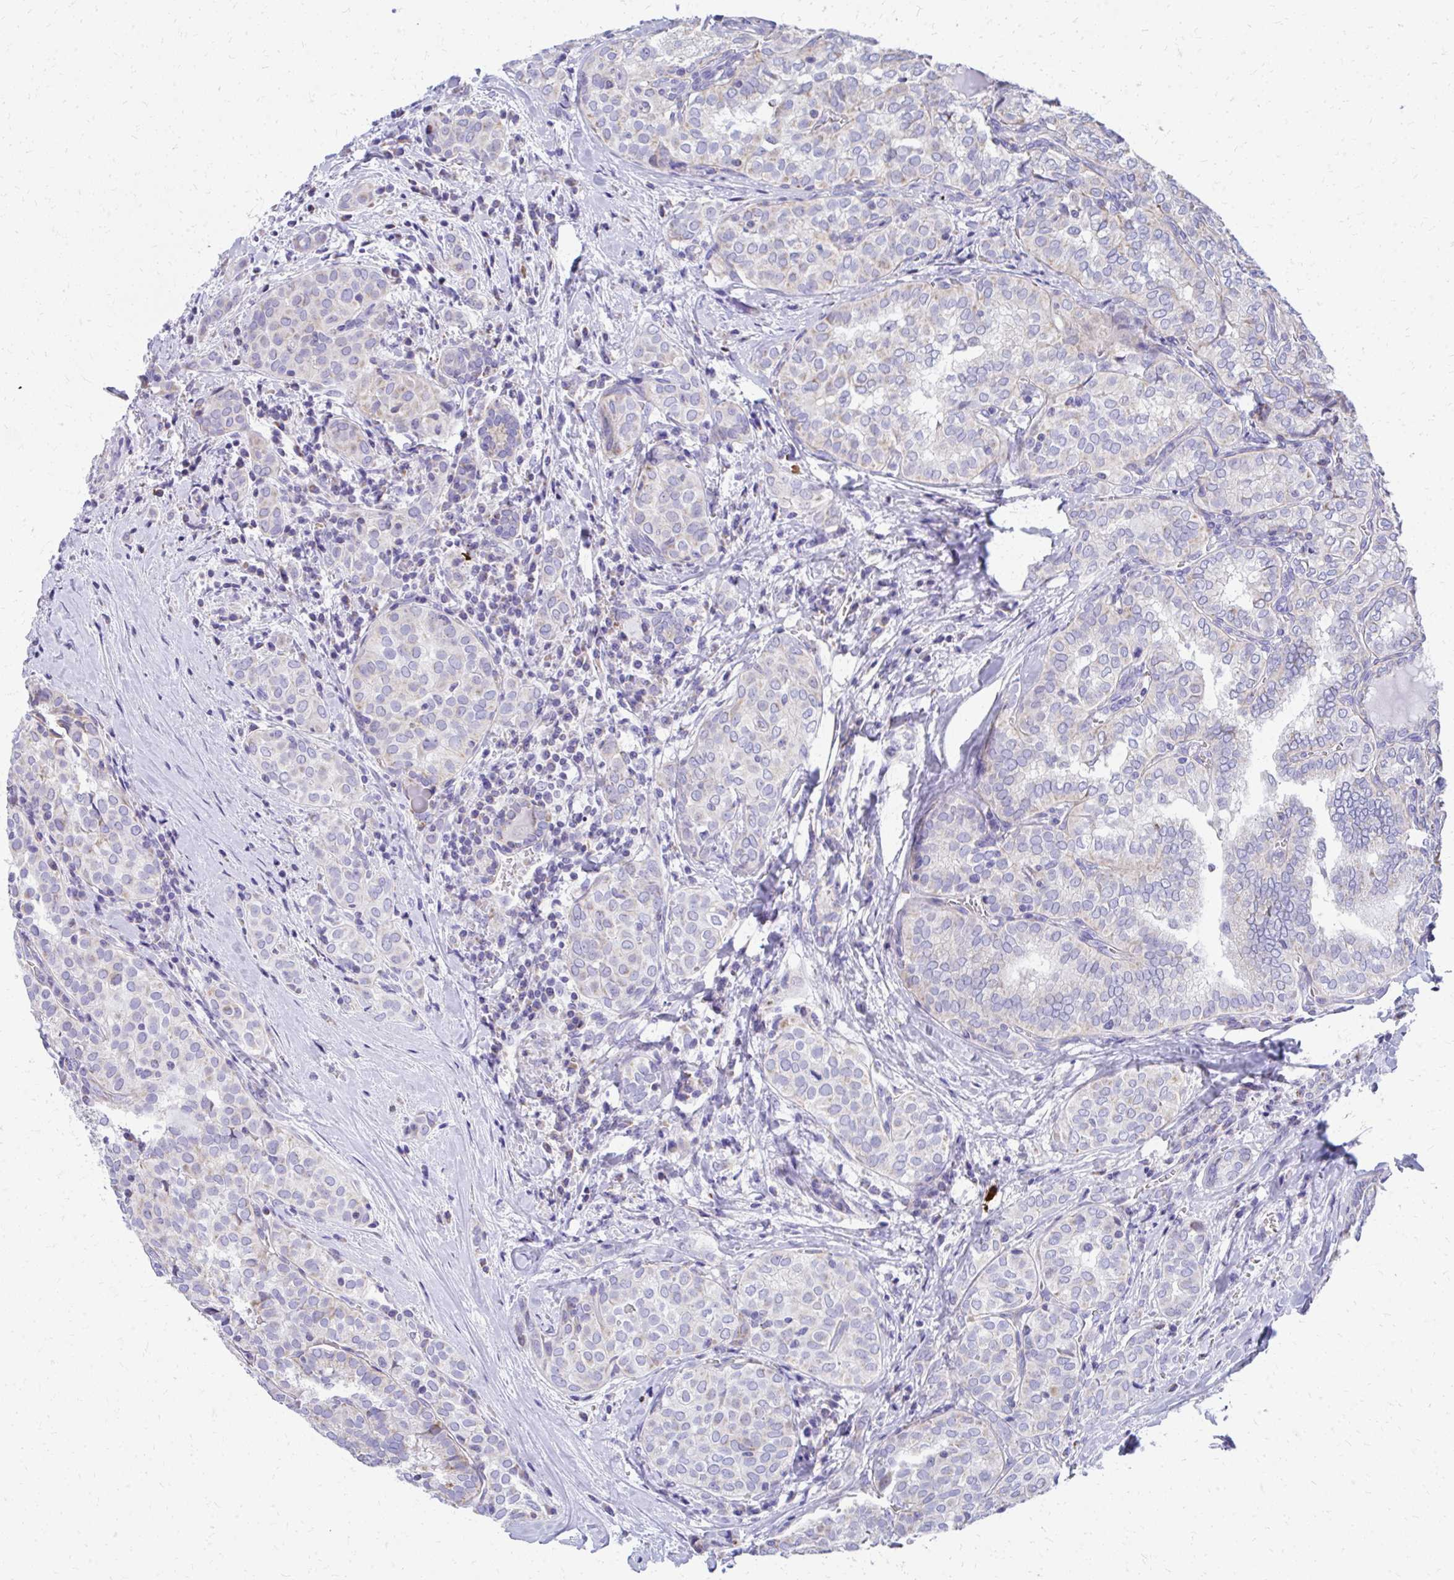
{"staining": {"intensity": "negative", "quantity": "none", "location": "none"}, "tissue": "thyroid cancer", "cell_type": "Tumor cells", "image_type": "cancer", "snomed": [{"axis": "morphology", "description": "Papillary adenocarcinoma, NOS"}, {"axis": "topography", "description": "Thyroid gland"}], "caption": "High magnification brightfield microscopy of papillary adenocarcinoma (thyroid) stained with DAB (brown) and counterstained with hematoxylin (blue): tumor cells show no significant positivity. (DAB (3,3'-diaminobenzidine) immunohistochemistry with hematoxylin counter stain).", "gene": "IL37", "patient": {"sex": "female", "age": 30}}